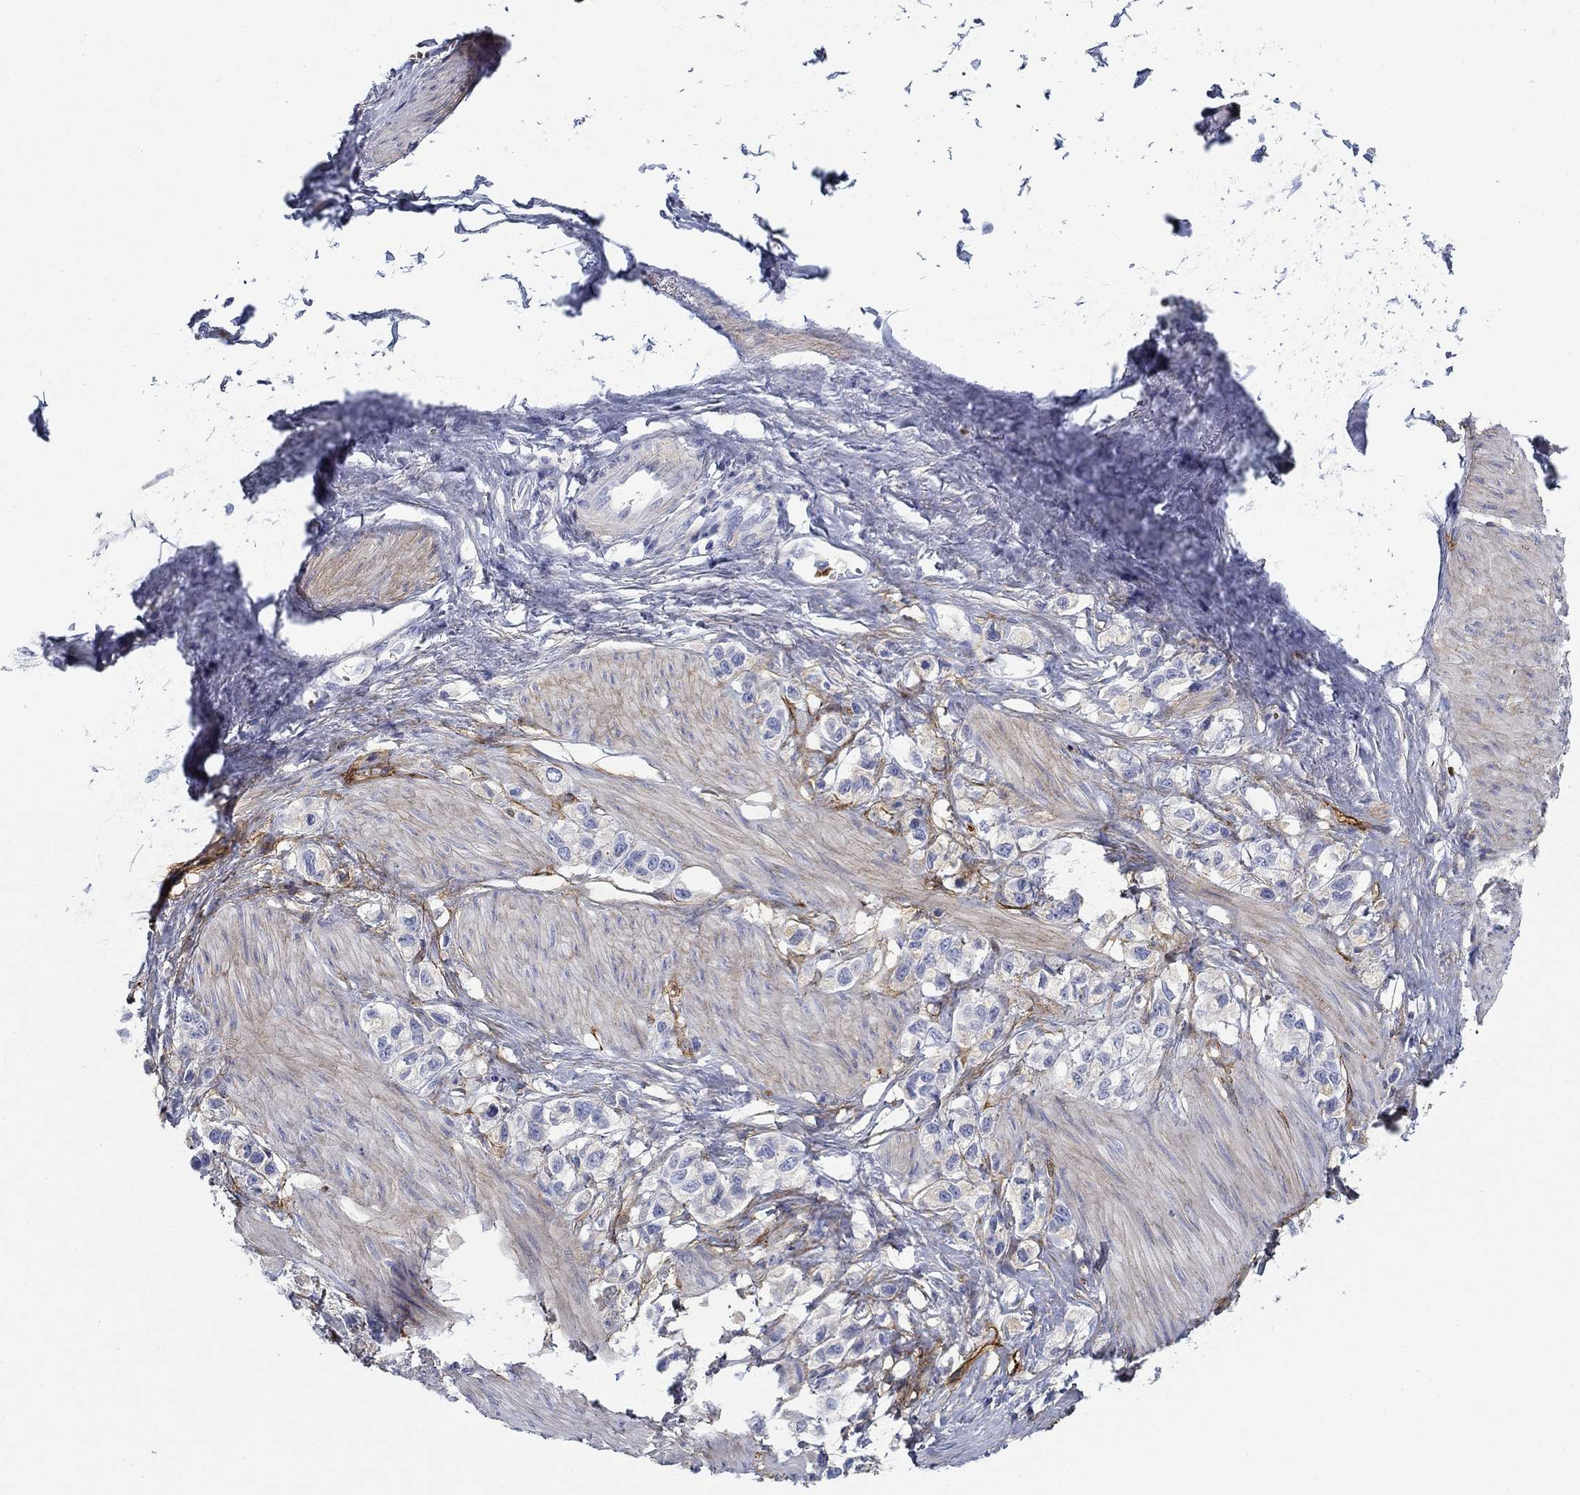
{"staining": {"intensity": "negative", "quantity": "none", "location": "none"}, "tissue": "stomach cancer", "cell_type": "Tumor cells", "image_type": "cancer", "snomed": [{"axis": "morphology", "description": "Normal tissue, NOS"}, {"axis": "morphology", "description": "Adenocarcinoma, NOS"}, {"axis": "morphology", "description": "Adenocarcinoma, High grade"}, {"axis": "topography", "description": "Stomach, upper"}, {"axis": "topography", "description": "Stomach"}], "caption": "IHC histopathology image of human stomach cancer stained for a protein (brown), which reveals no positivity in tumor cells.", "gene": "GPC1", "patient": {"sex": "female", "age": 65}}